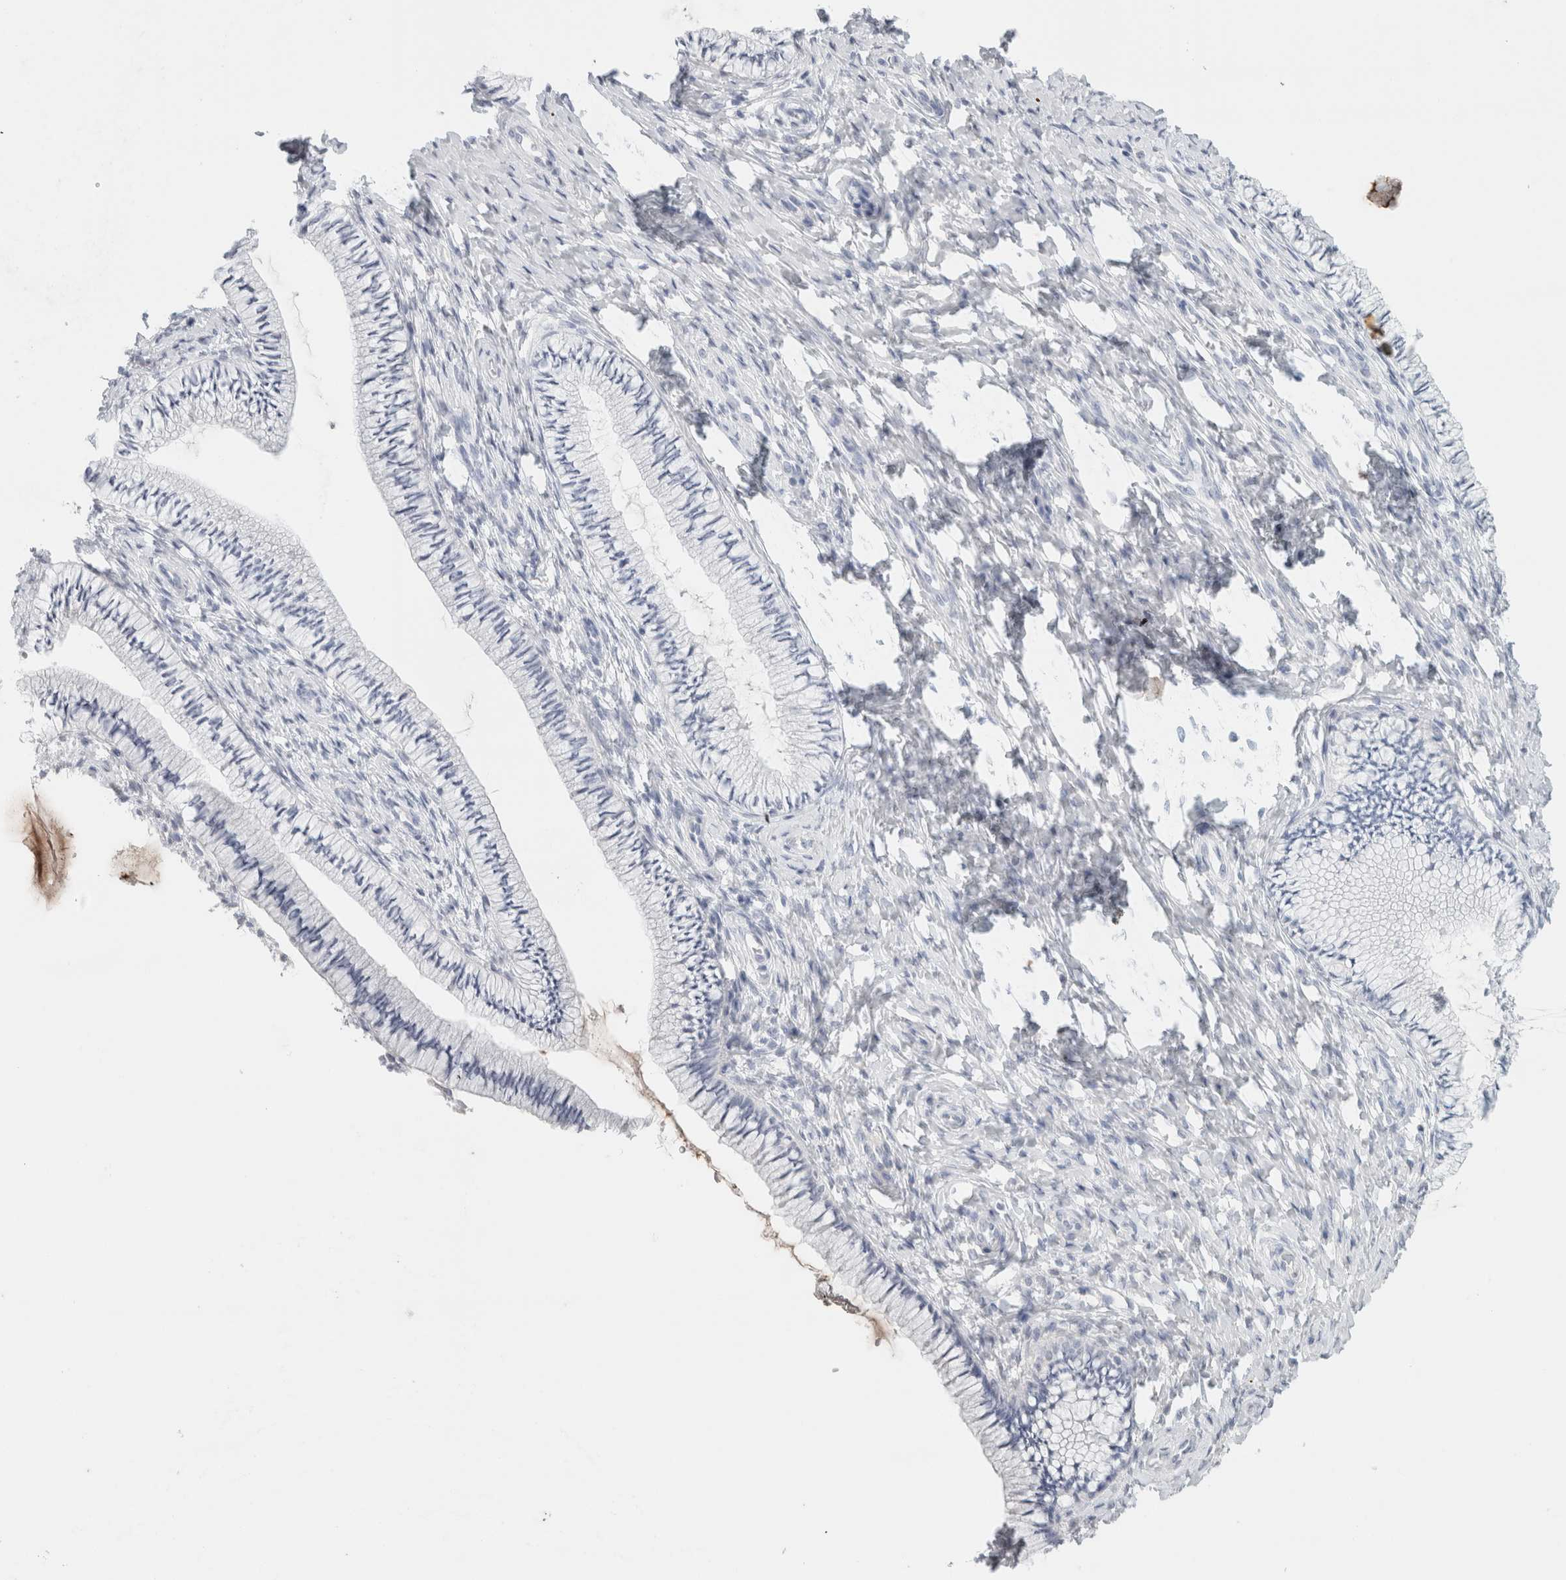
{"staining": {"intensity": "moderate", "quantity": "<25%", "location": "cytoplasmic/membranous"}, "tissue": "cervix", "cell_type": "Glandular cells", "image_type": "normal", "snomed": [{"axis": "morphology", "description": "Normal tissue, NOS"}, {"axis": "topography", "description": "Cervix"}], "caption": "IHC photomicrograph of benign cervix: human cervix stained using immunohistochemistry shows low levels of moderate protein expression localized specifically in the cytoplasmic/membranous of glandular cells, appearing as a cytoplasmic/membranous brown color.", "gene": "IL6", "patient": {"sex": "female", "age": 36}}